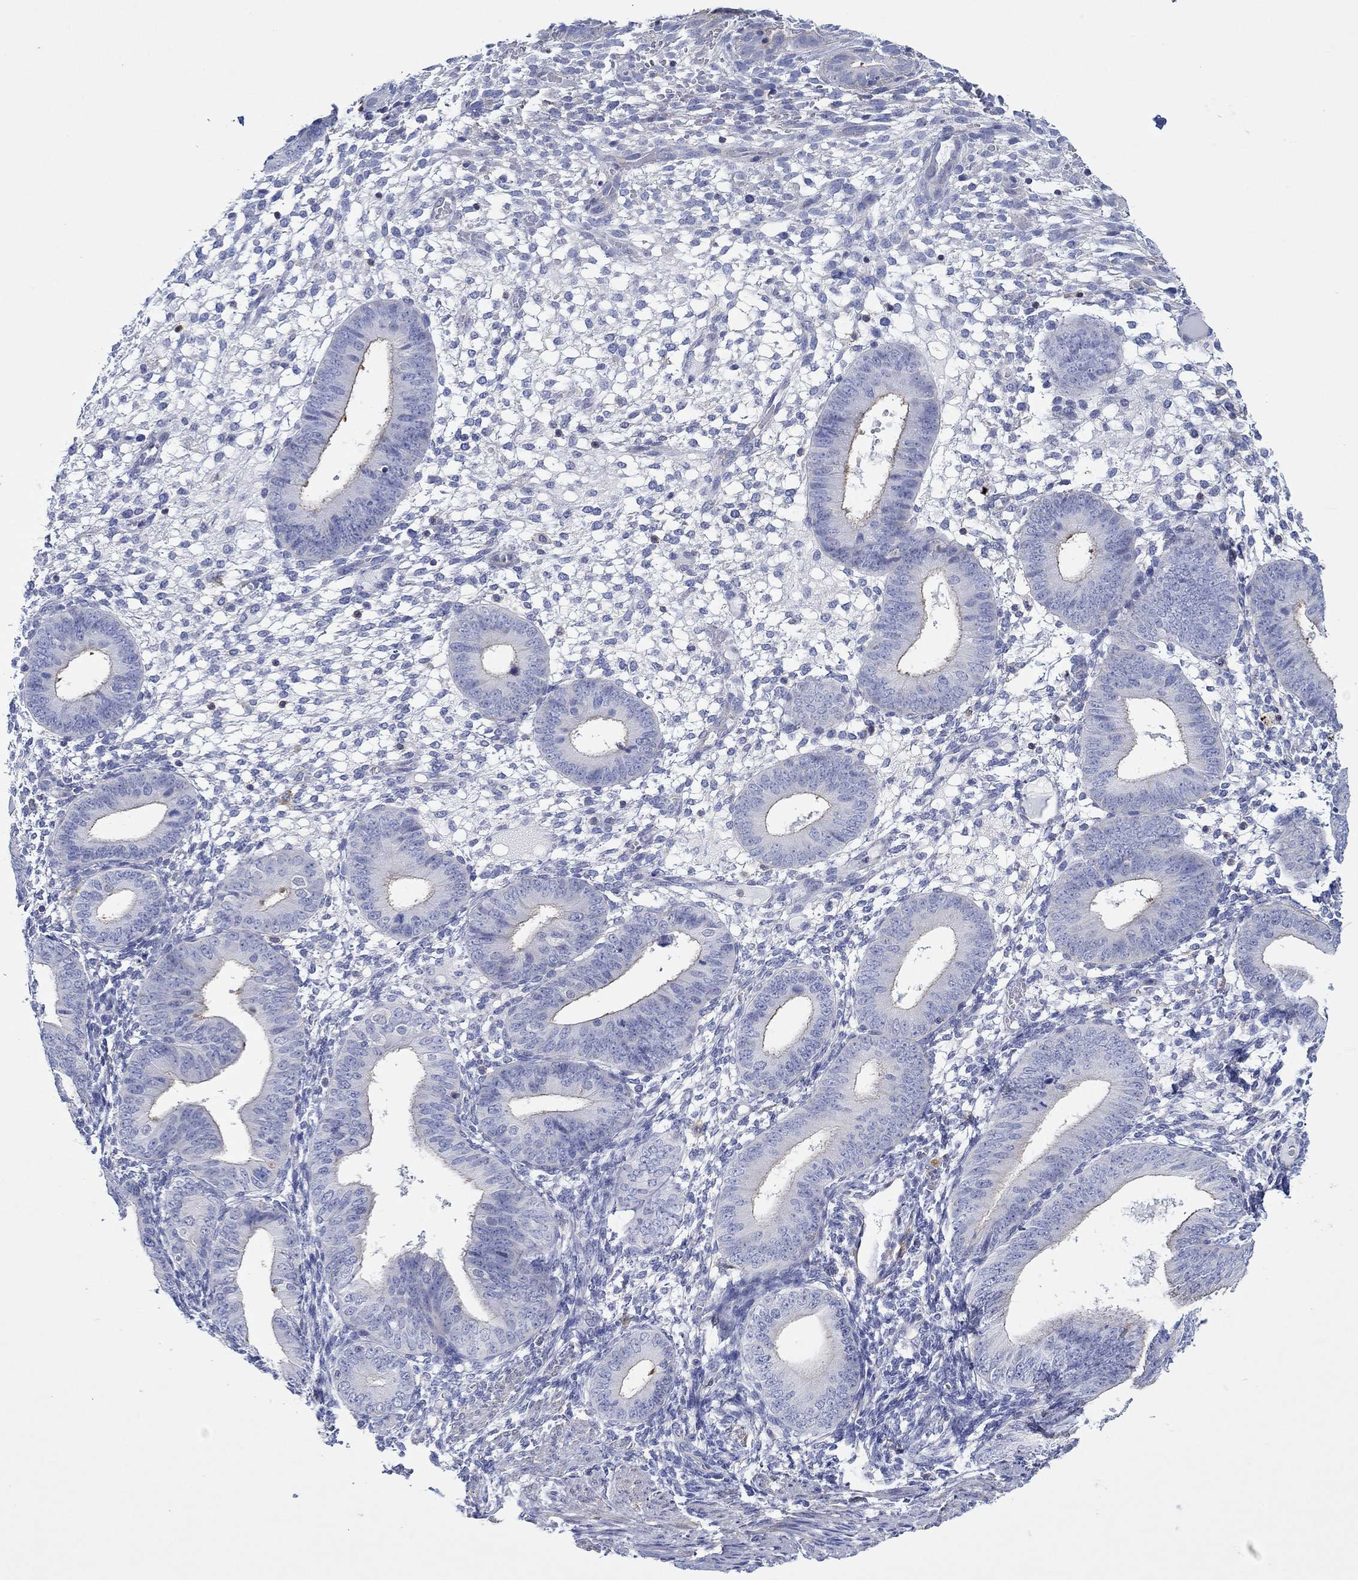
{"staining": {"intensity": "negative", "quantity": "none", "location": "none"}, "tissue": "endometrium", "cell_type": "Cells in endometrial stroma", "image_type": "normal", "snomed": [{"axis": "morphology", "description": "Normal tissue, NOS"}, {"axis": "topography", "description": "Endometrium"}], "caption": "Immunohistochemistry of unremarkable endometrium exhibits no positivity in cells in endometrial stroma. (IHC, brightfield microscopy, high magnification).", "gene": "PPIL6", "patient": {"sex": "female", "age": 39}}